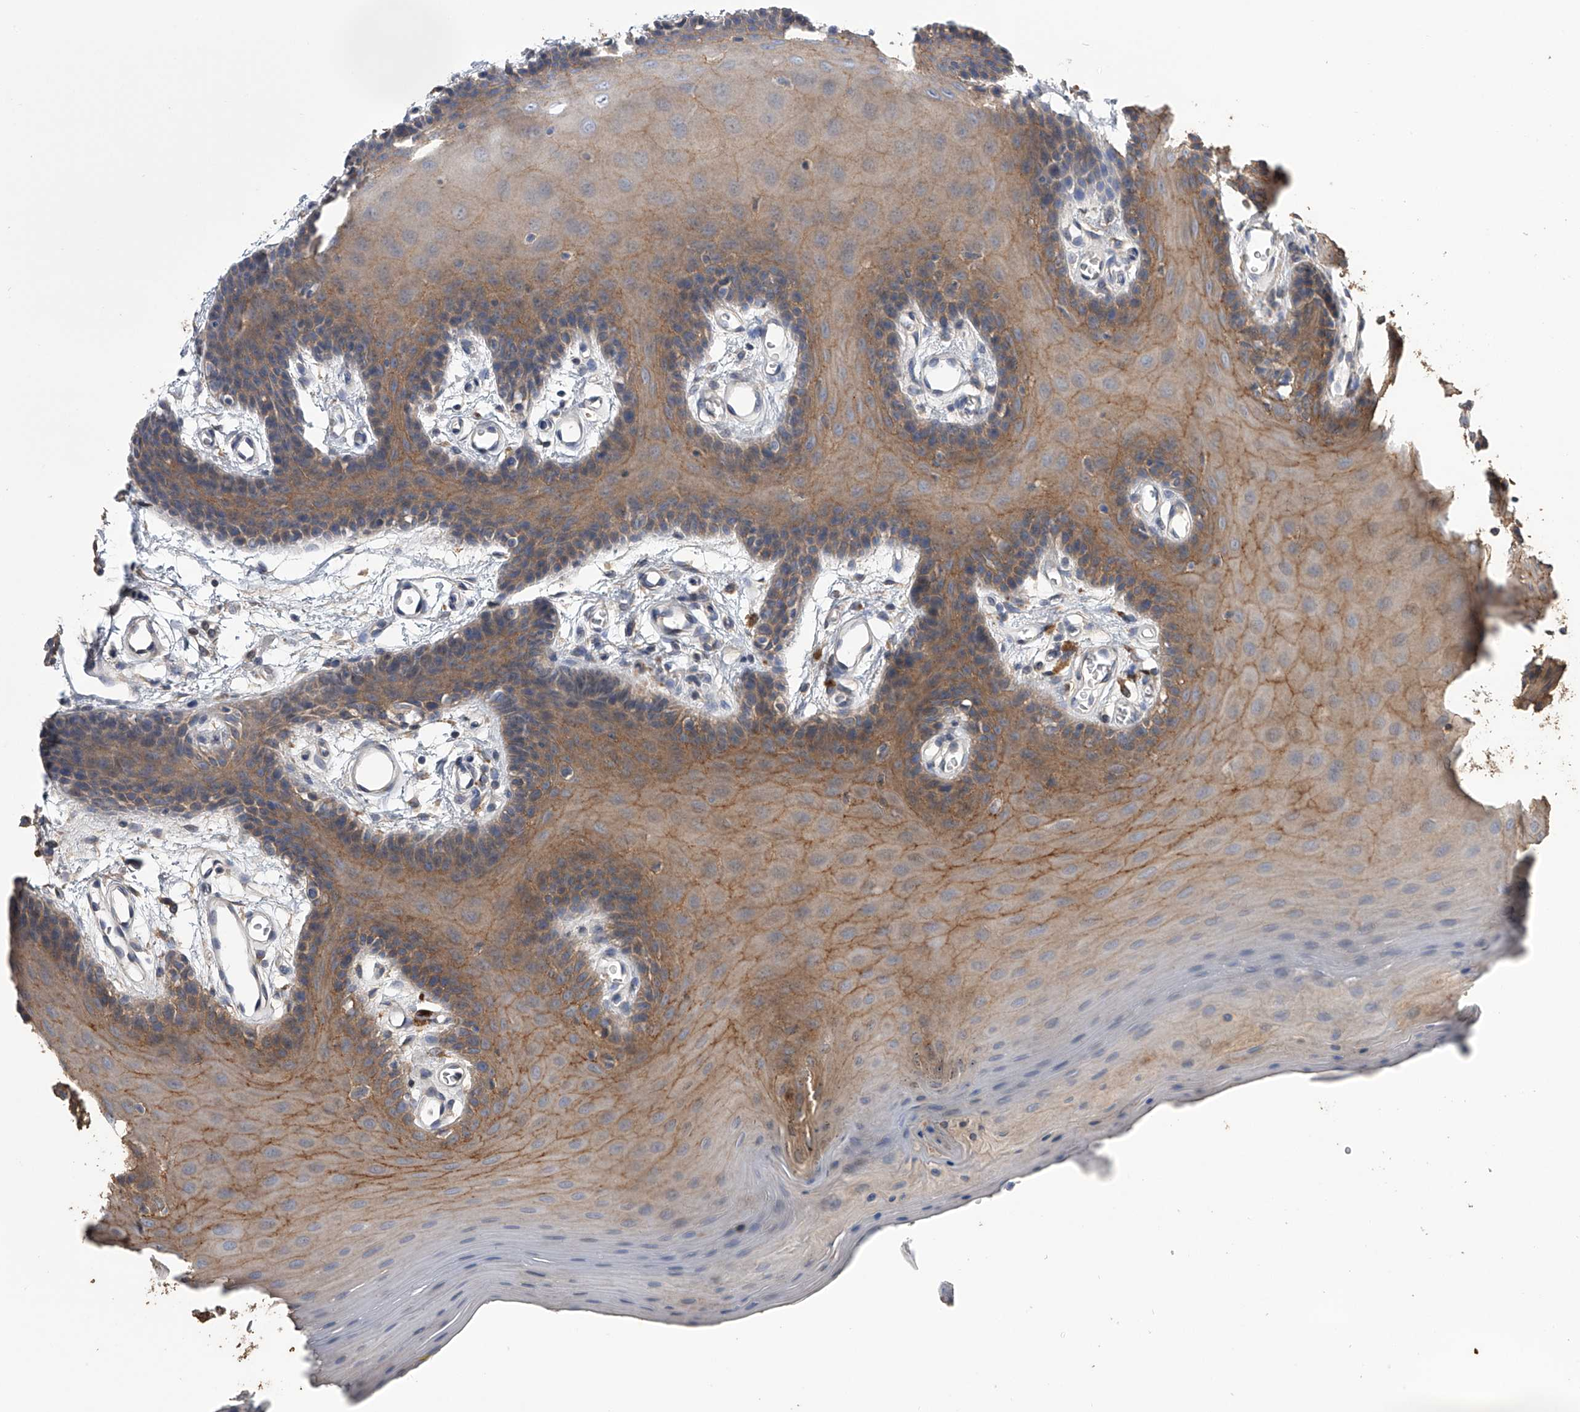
{"staining": {"intensity": "moderate", "quantity": "25%-75%", "location": "cytoplasmic/membranous"}, "tissue": "oral mucosa", "cell_type": "Squamous epithelial cells", "image_type": "normal", "snomed": [{"axis": "morphology", "description": "Normal tissue, NOS"}, {"axis": "morphology", "description": "Squamous cell carcinoma, NOS"}, {"axis": "topography", "description": "Skeletal muscle"}, {"axis": "topography", "description": "Oral tissue"}, {"axis": "topography", "description": "Salivary gland"}, {"axis": "topography", "description": "Head-Neck"}], "caption": "DAB (3,3'-diaminobenzidine) immunohistochemical staining of unremarkable human oral mucosa displays moderate cytoplasmic/membranous protein expression in about 25%-75% of squamous epithelial cells.", "gene": "ZNF343", "patient": {"sex": "male", "age": 54}}